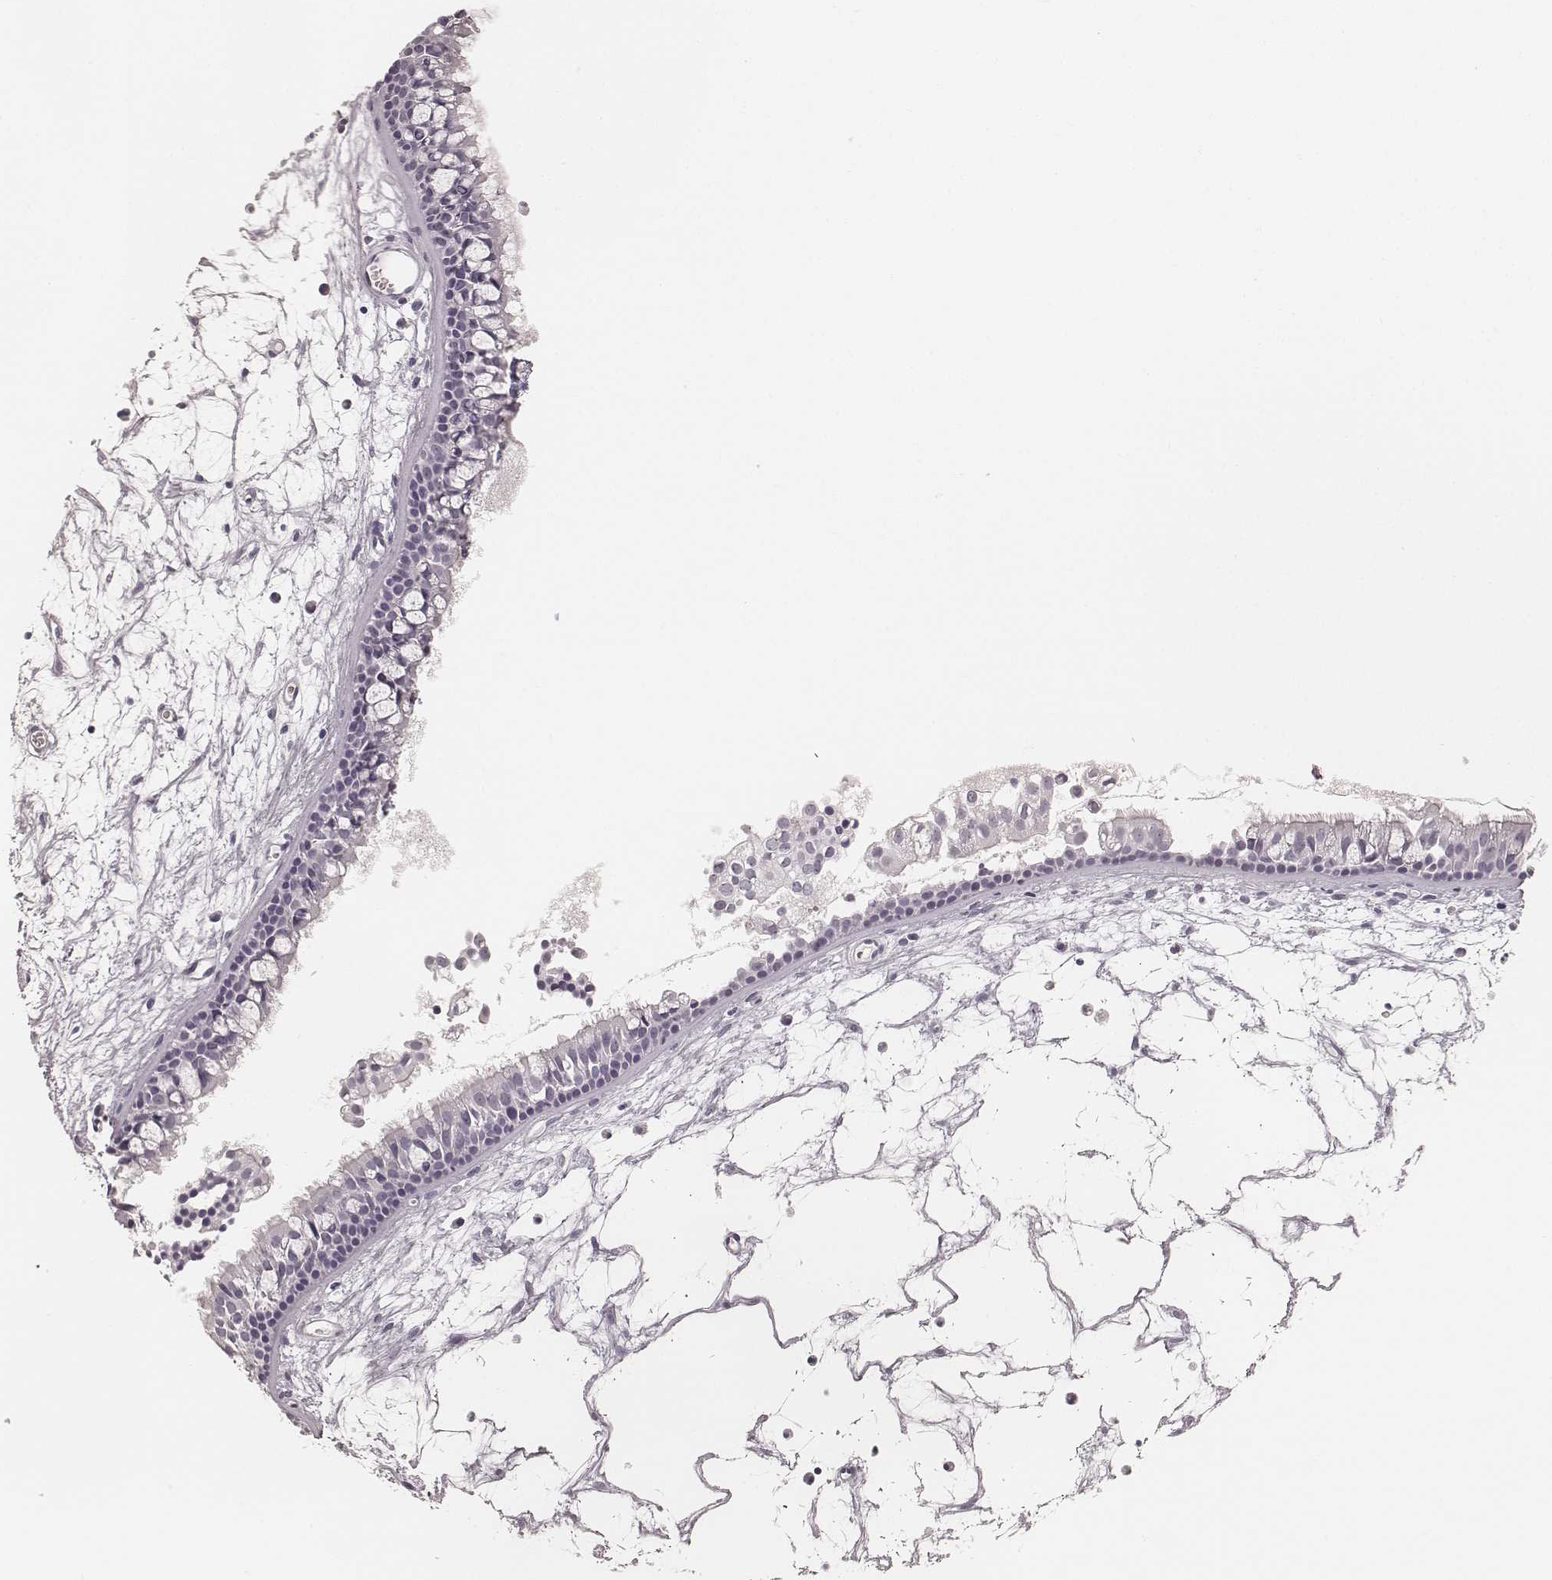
{"staining": {"intensity": "negative", "quantity": "none", "location": "none"}, "tissue": "nasopharynx", "cell_type": "Respiratory epithelial cells", "image_type": "normal", "snomed": [{"axis": "morphology", "description": "Normal tissue, NOS"}, {"axis": "topography", "description": "Nasopharynx"}], "caption": "Immunohistochemistry (IHC) of benign nasopharynx reveals no positivity in respiratory epithelial cells.", "gene": "HNF4G", "patient": {"sex": "female", "age": 68}}